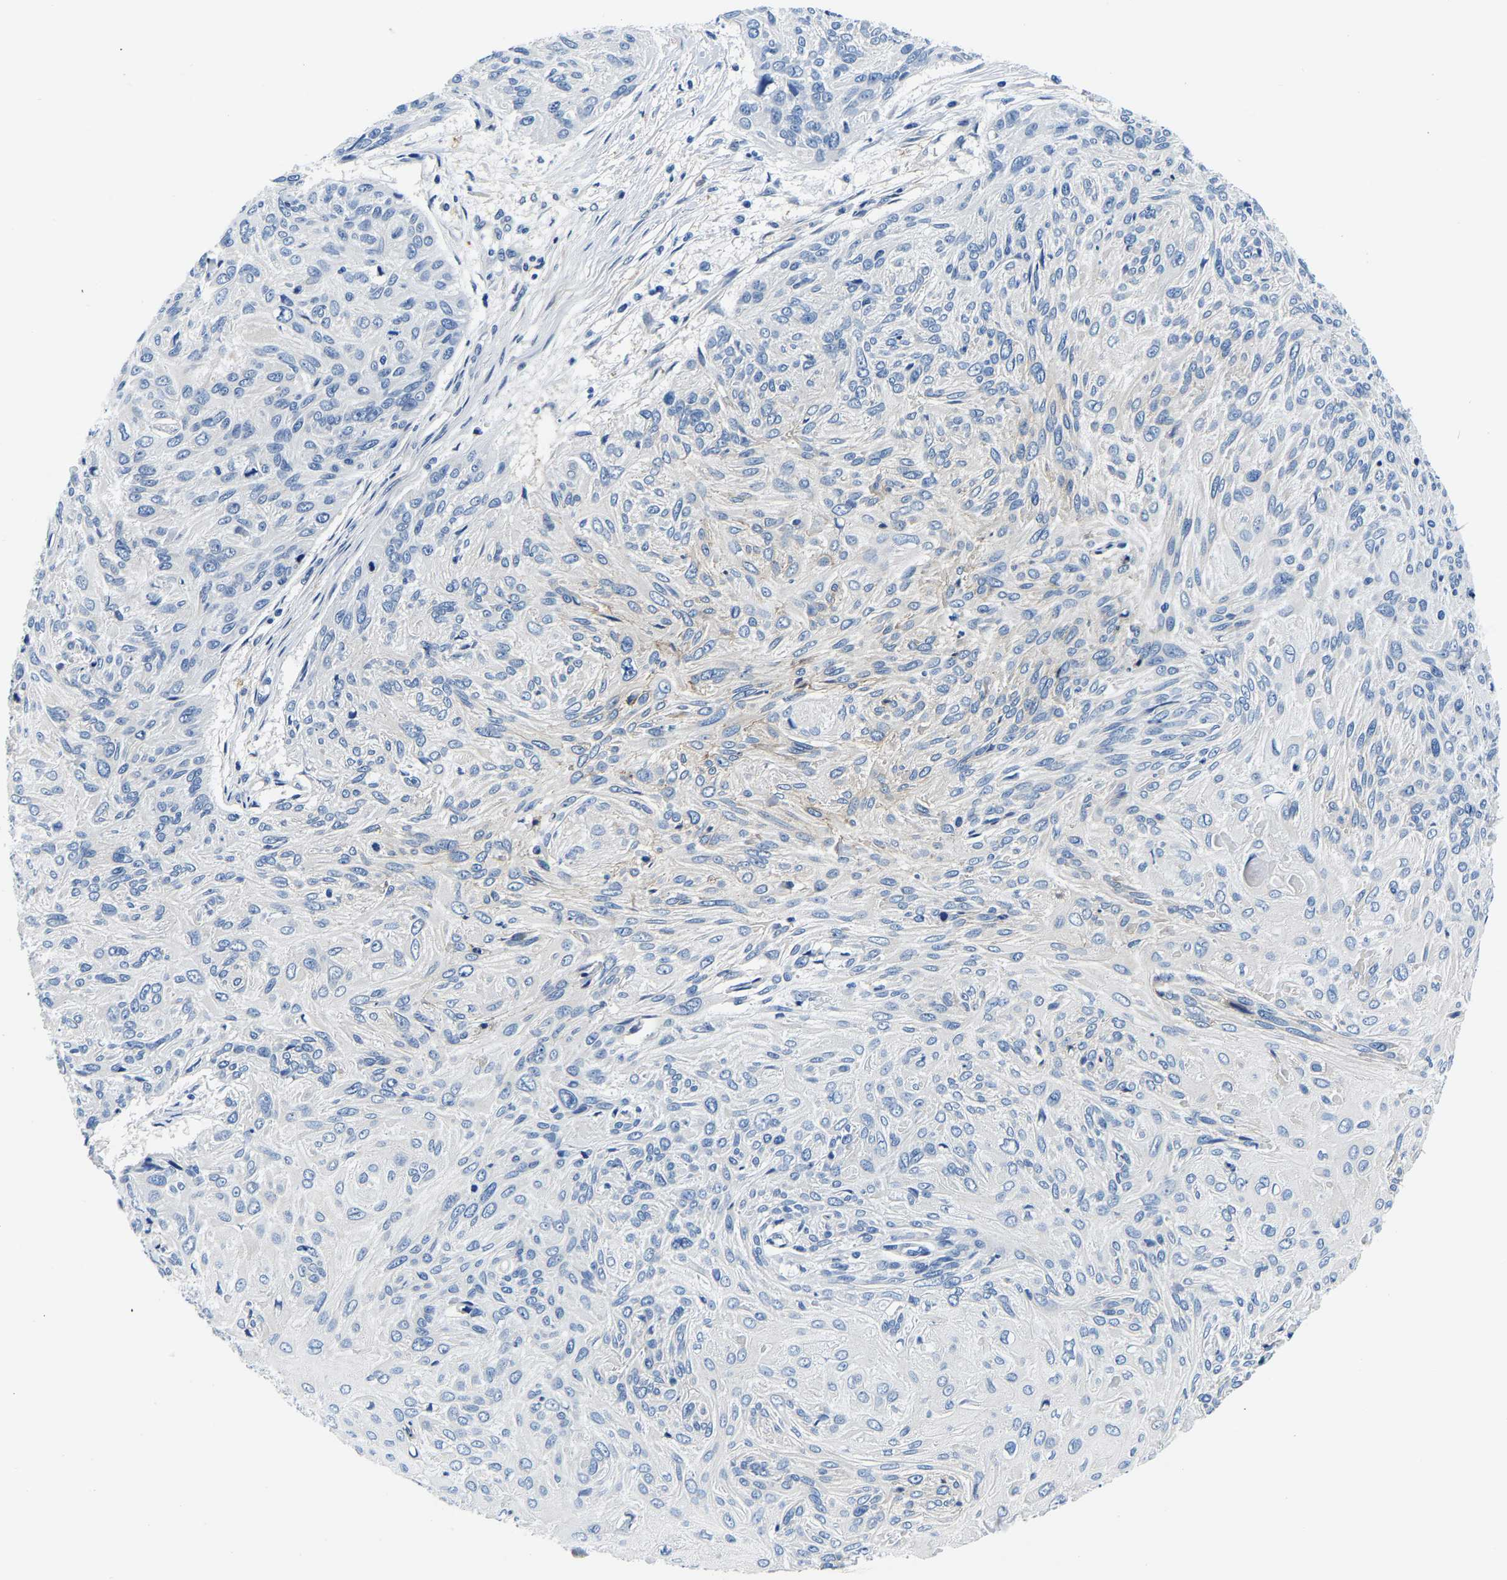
{"staining": {"intensity": "negative", "quantity": "none", "location": "none"}, "tissue": "cervical cancer", "cell_type": "Tumor cells", "image_type": "cancer", "snomed": [{"axis": "morphology", "description": "Squamous cell carcinoma, NOS"}, {"axis": "topography", "description": "Cervix"}], "caption": "The histopathology image demonstrates no significant positivity in tumor cells of cervical squamous cell carcinoma.", "gene": "ACO1", "patient": {"sex": "female", "age": 51}}